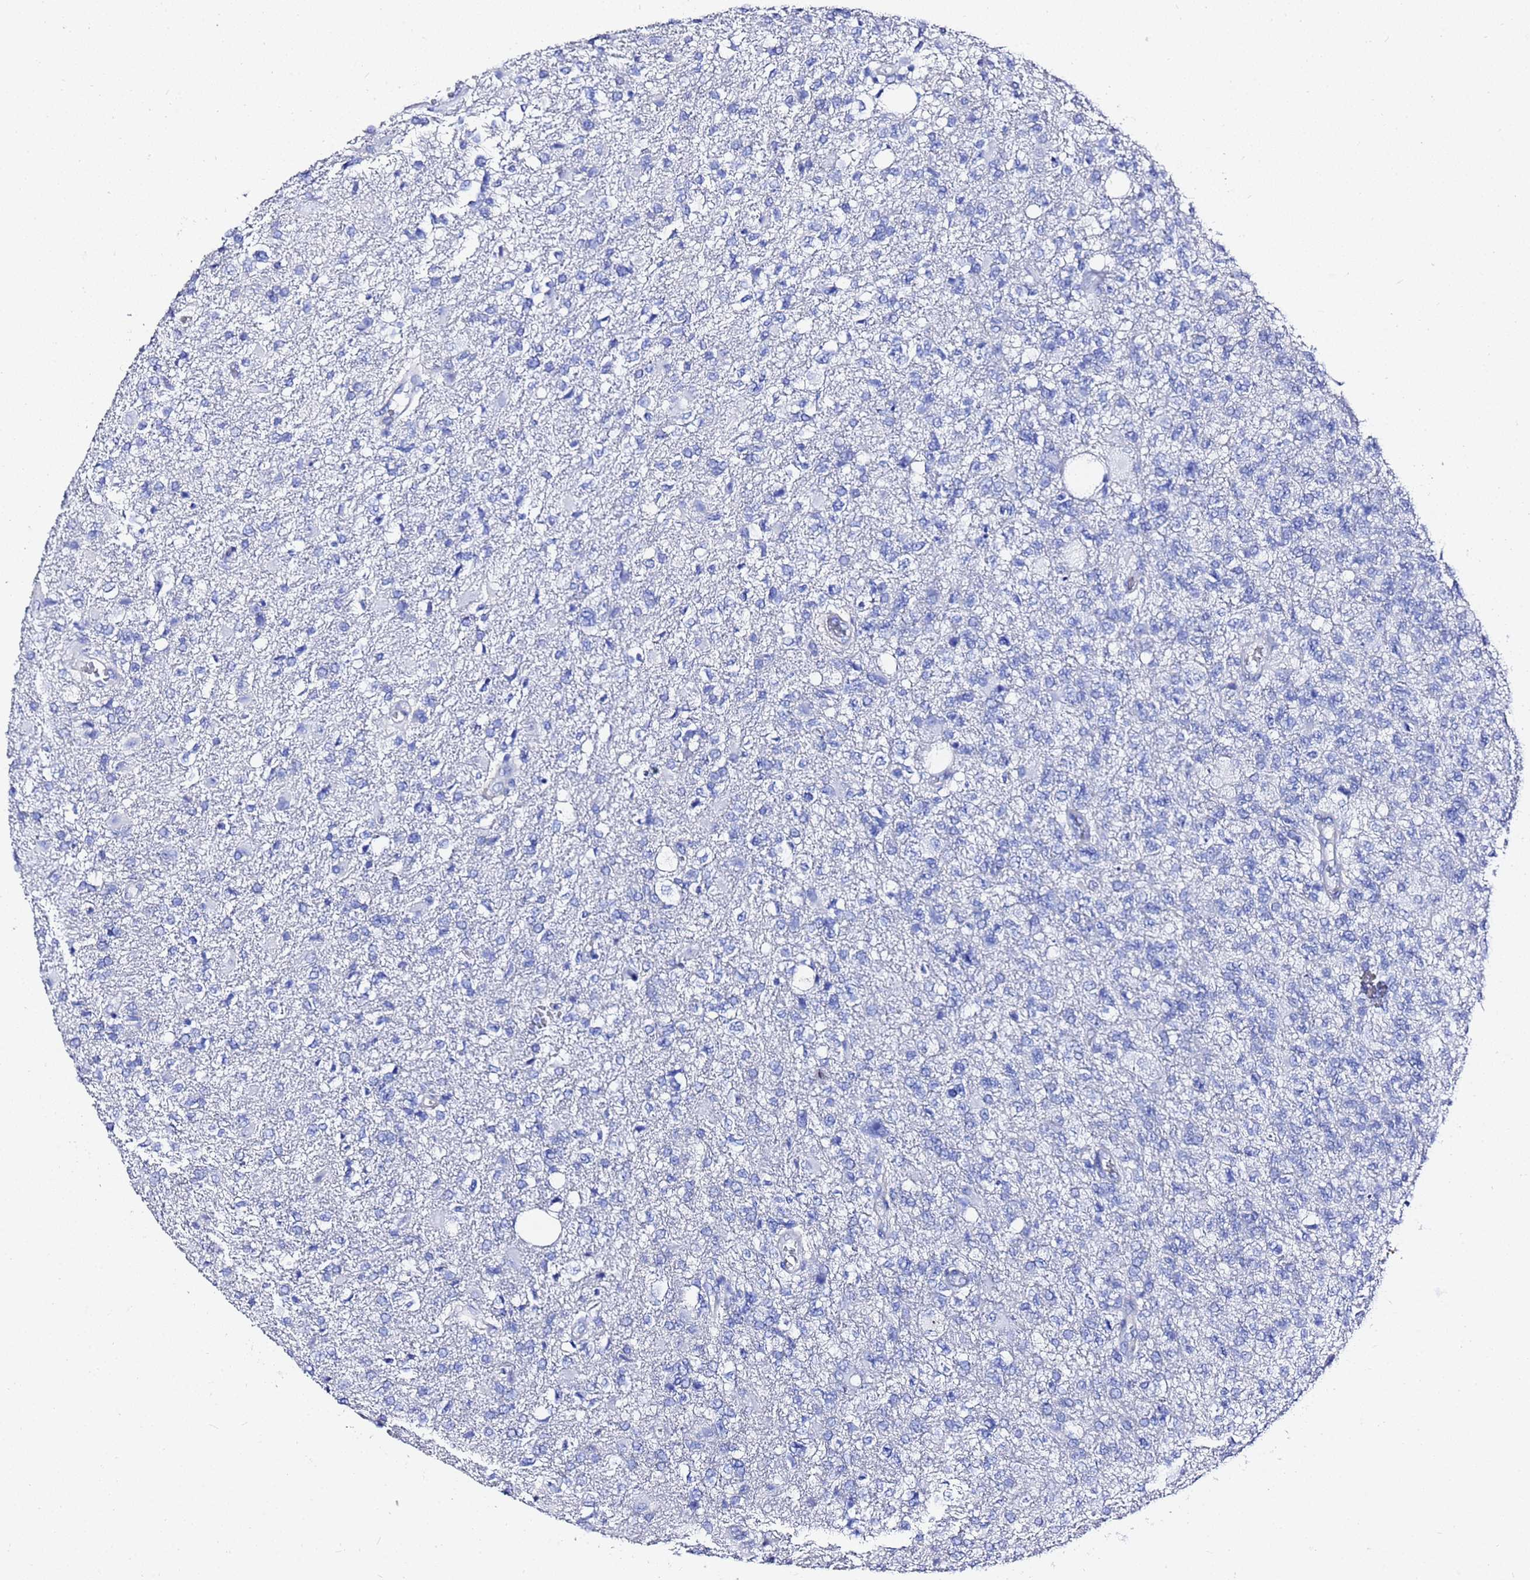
{"staining": {"intensity": "negative", "quantity": "none", "location": "none"}, "tissue": "glioma", "cell_type": "Tumor cells", "image_type": "cancer", "snomed": [{"axis": "morphology", "description": "Glioma, malignant, High grade"}, {"axis": "topography", "description": "Brain"}], "caption": "Immunohistochemistry image of malignant glioma (high-grade) stained for a protein (brown), which exhibits no expression in tumor cells. The staining was performed using DAB (3,3'-diaminobenzidine) to visualize the protein expression in brown, while the nuclei were stained in blue with hematoxylin (Magnification: 20x).", "gene": "GGT1", "patient": {"sex": "male", "age": 56}}